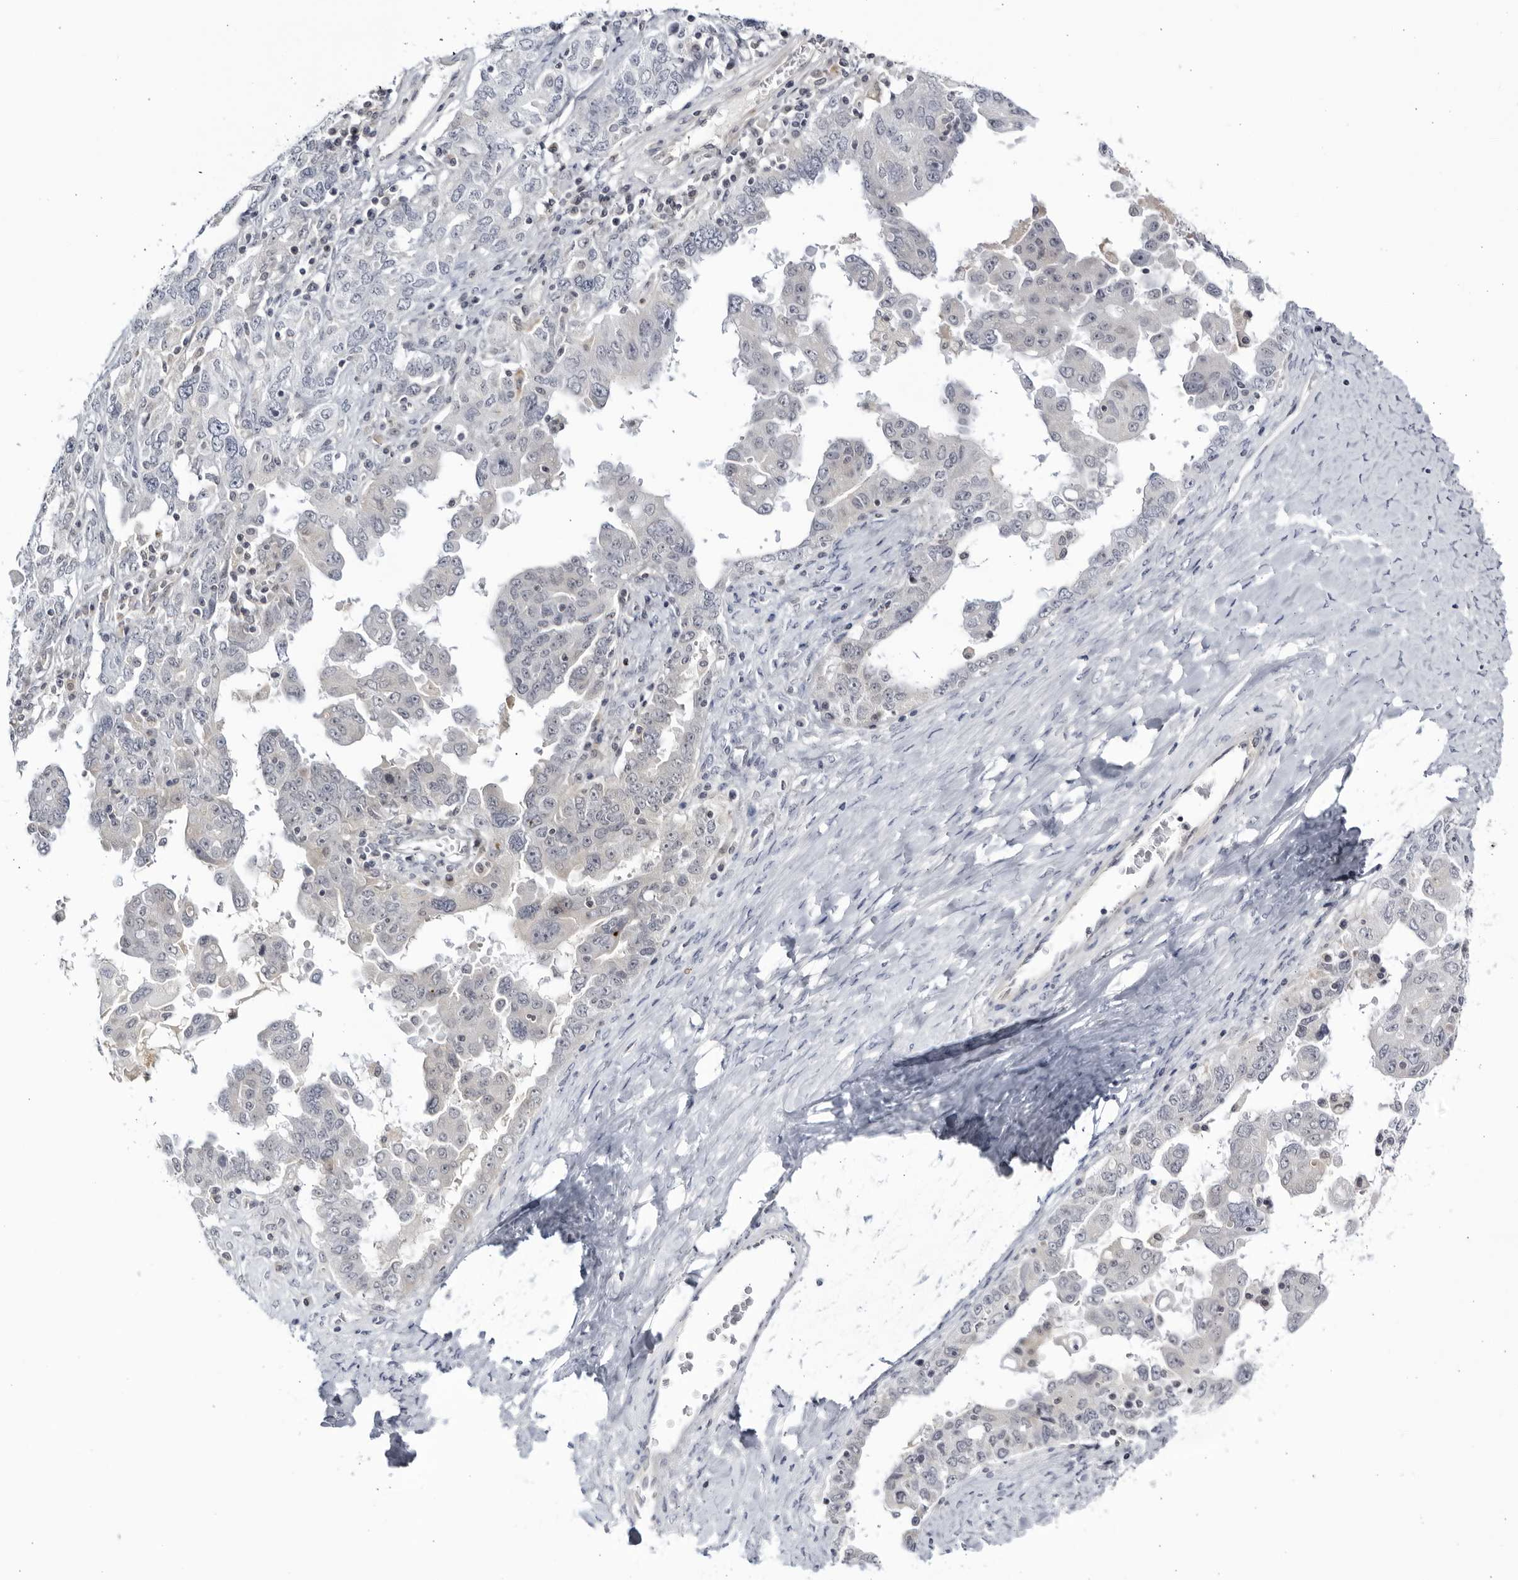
{"staining": {"intensity": "negative", "quantity": "none", "location": "none"}, "tissue": "ovarian cancer", "cell_type": "Tumor cells", "image_type": "cancer", "snomed": [{"axis": "morphology", "description": "Carcinoma, endometroid"}, {"axis": "topography", "description": "Ovary"}], "caption": "Immunohistochemical staining of human ovarian endometroid carcinoma exhibits no significant staining in tumor cells.", "gene": "CNBD1", "patient": {"sex": "female", "age": 62}}